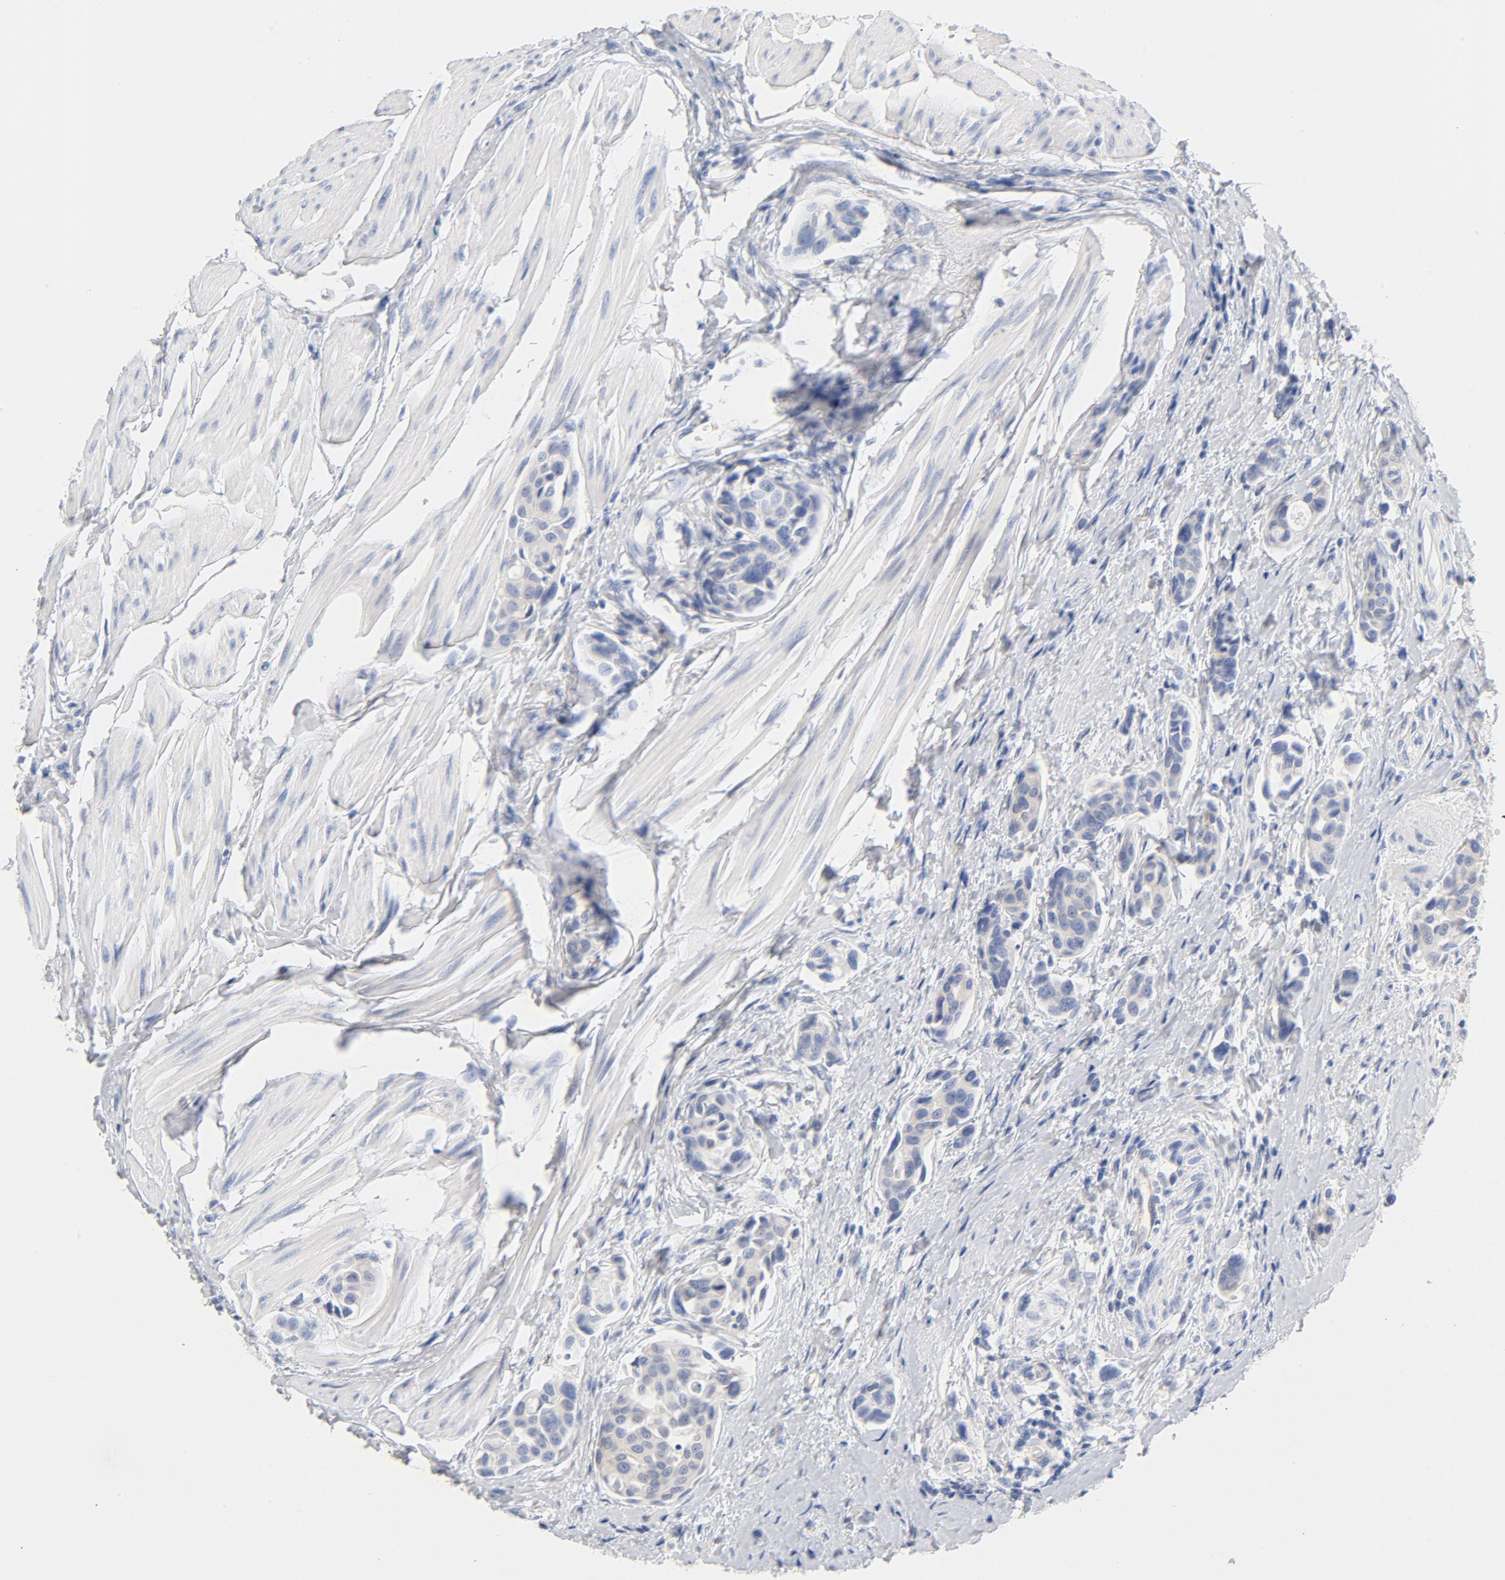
{"staining": {"intensity": "weak", "quantity": "25%-75%", "location": "cytoplasmic/membranous"}, "tissue": "urothelial cancer", "cell_type": "Tumor cells", "image_type": "cancer", "snomed": [{"axis": "morphology", "description": "Urothelial carcinoma, High grade"}, {"axis": "topography", "description": "Urinary bladder"}], "caption": "The photomicrograph demonstrates immunohistochemical staining of high-grade urothelial carcinoma. There is weak cytoplasmic/membranous expression is identified in about 25%-75% of tumor cells.", "gene": "HOMER1", "patient": {"sex": "male", "age": 78}}